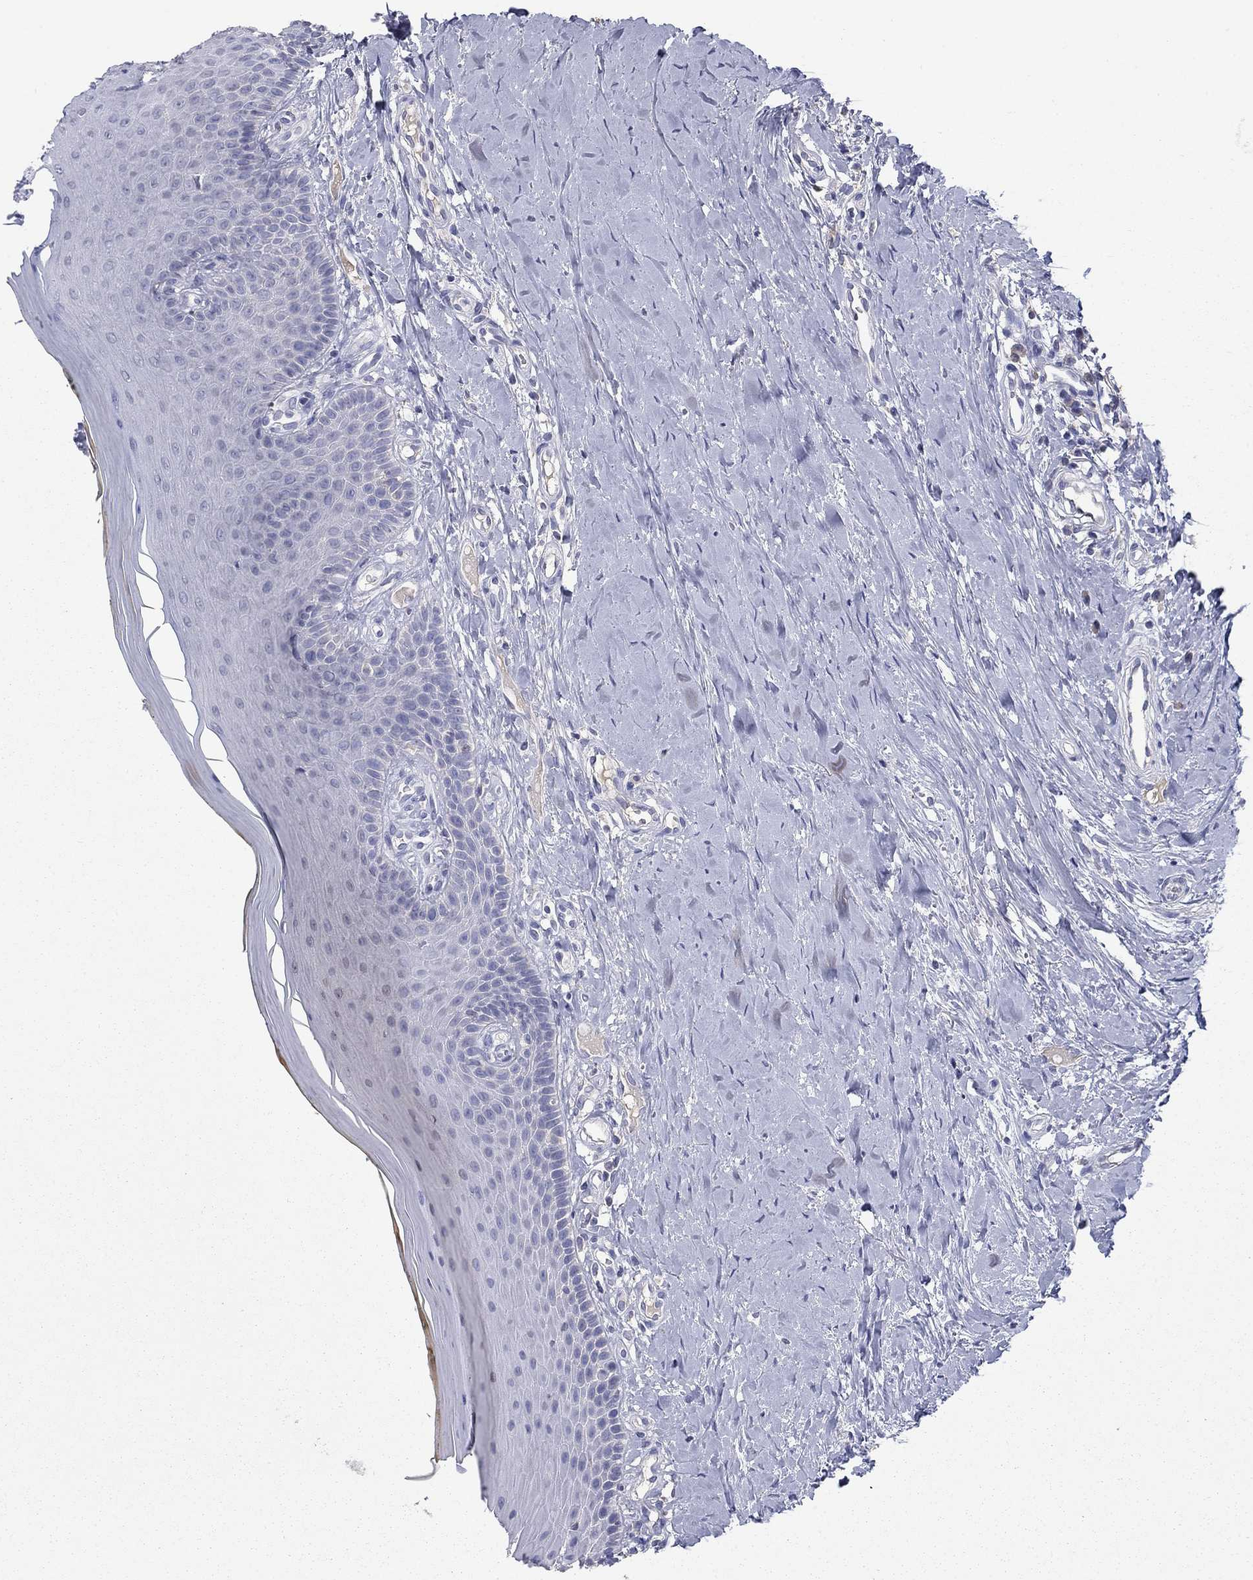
{"staining": {"intensity": "negative", "quantity": "none", "location": "none"}, "tissue": "oral mucosa", "cell_type": "Squamous epithelial cells", "image_type": "normal", "snomed": [{"axis": "morphology", "description": "Normal tissue, NOS"}, {"axis": "topography", "description": "Oral tissue"}], "caption": "This is a histopathology image of IHC staining of benign oral mucosa, which shows no positivity in squamous epithelial cells.", "gene": "FRK", "patient": {"sex": "female", "age": 43}}